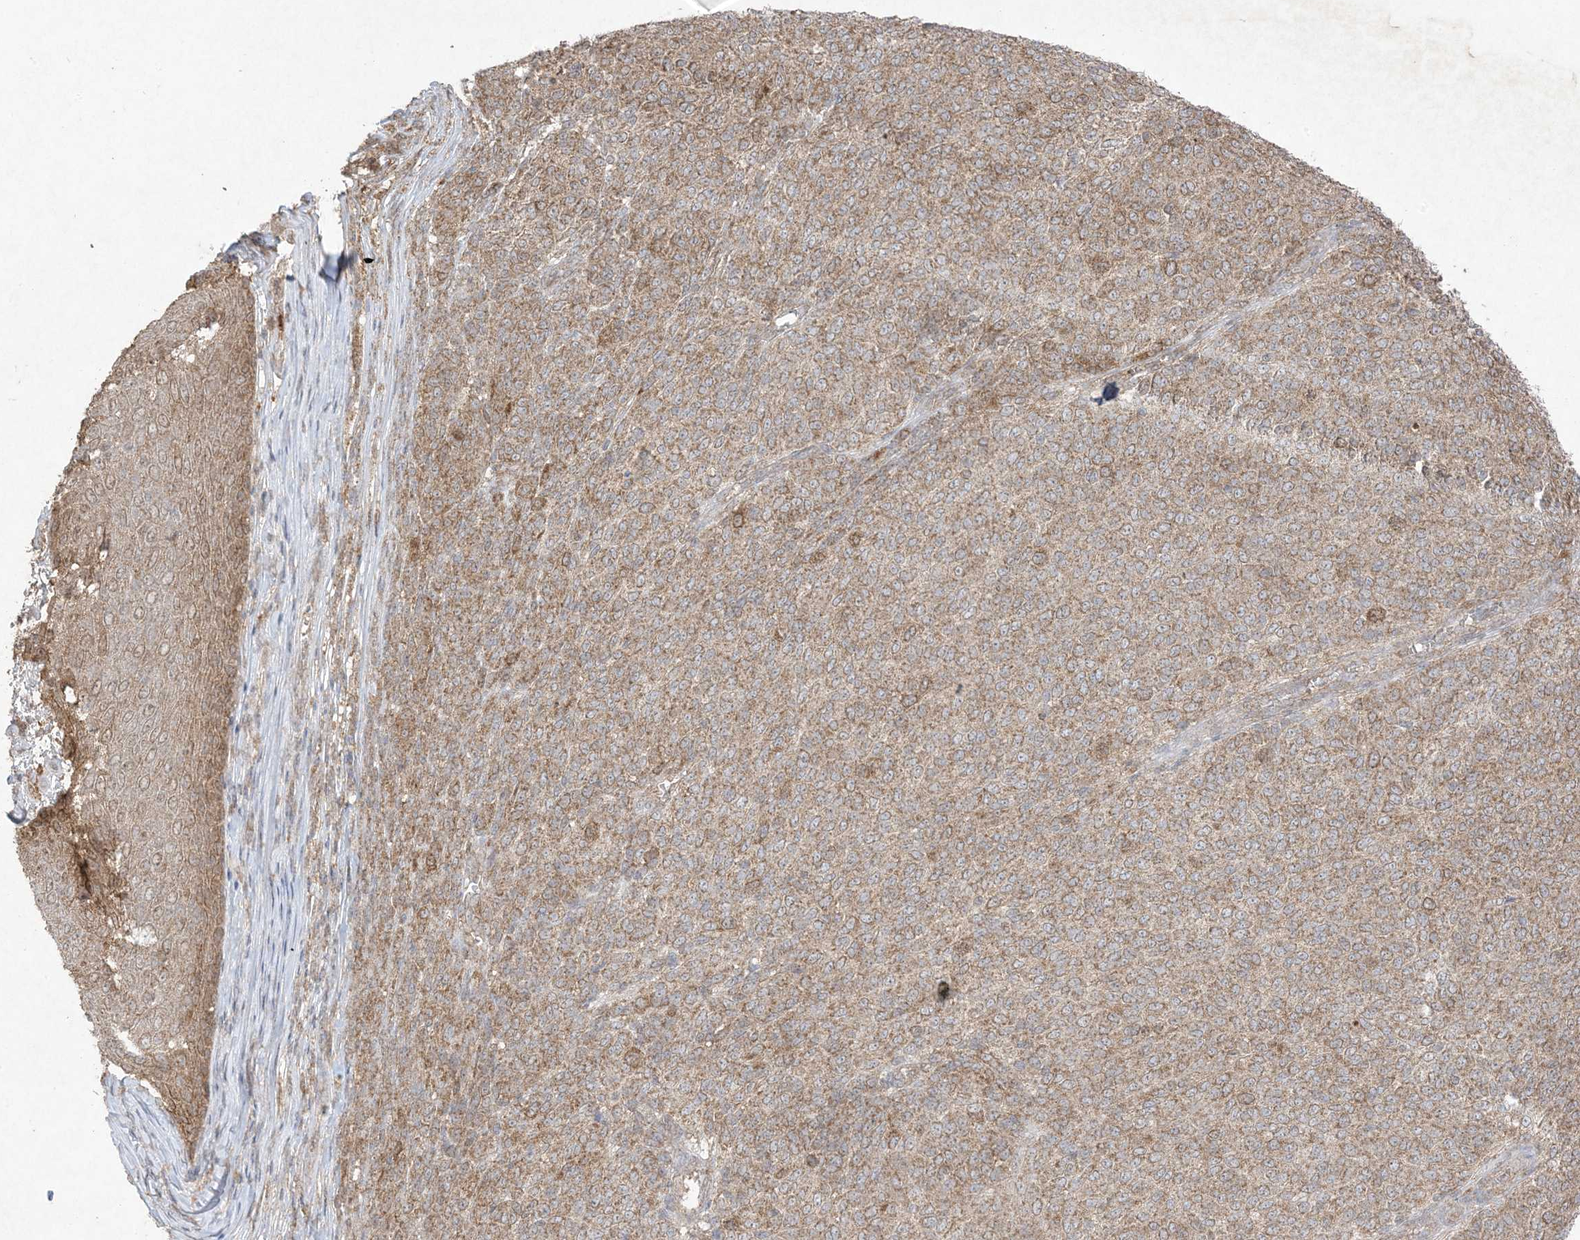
{"staining": {"intensity": "moderate", "quantity": ">75%", "location": "cytoplasmic/membranous"}, "tissue": "melanoma", "cell_type": "Tumor cells", "image_type": "cancer", "snomed": [{"axis": "morphology", "description": "Malignant melanoma, NOS"}, {"axis": "topography", "description": "Skin"}], "caption": "Melanoma stained for a protein (brown) exhibits moderate cytoplasmic/membranous positive staining in approximately >75% of tumor cells.", "gene": "UBE2C", "patient": {"sex": "male", "age": 49}}